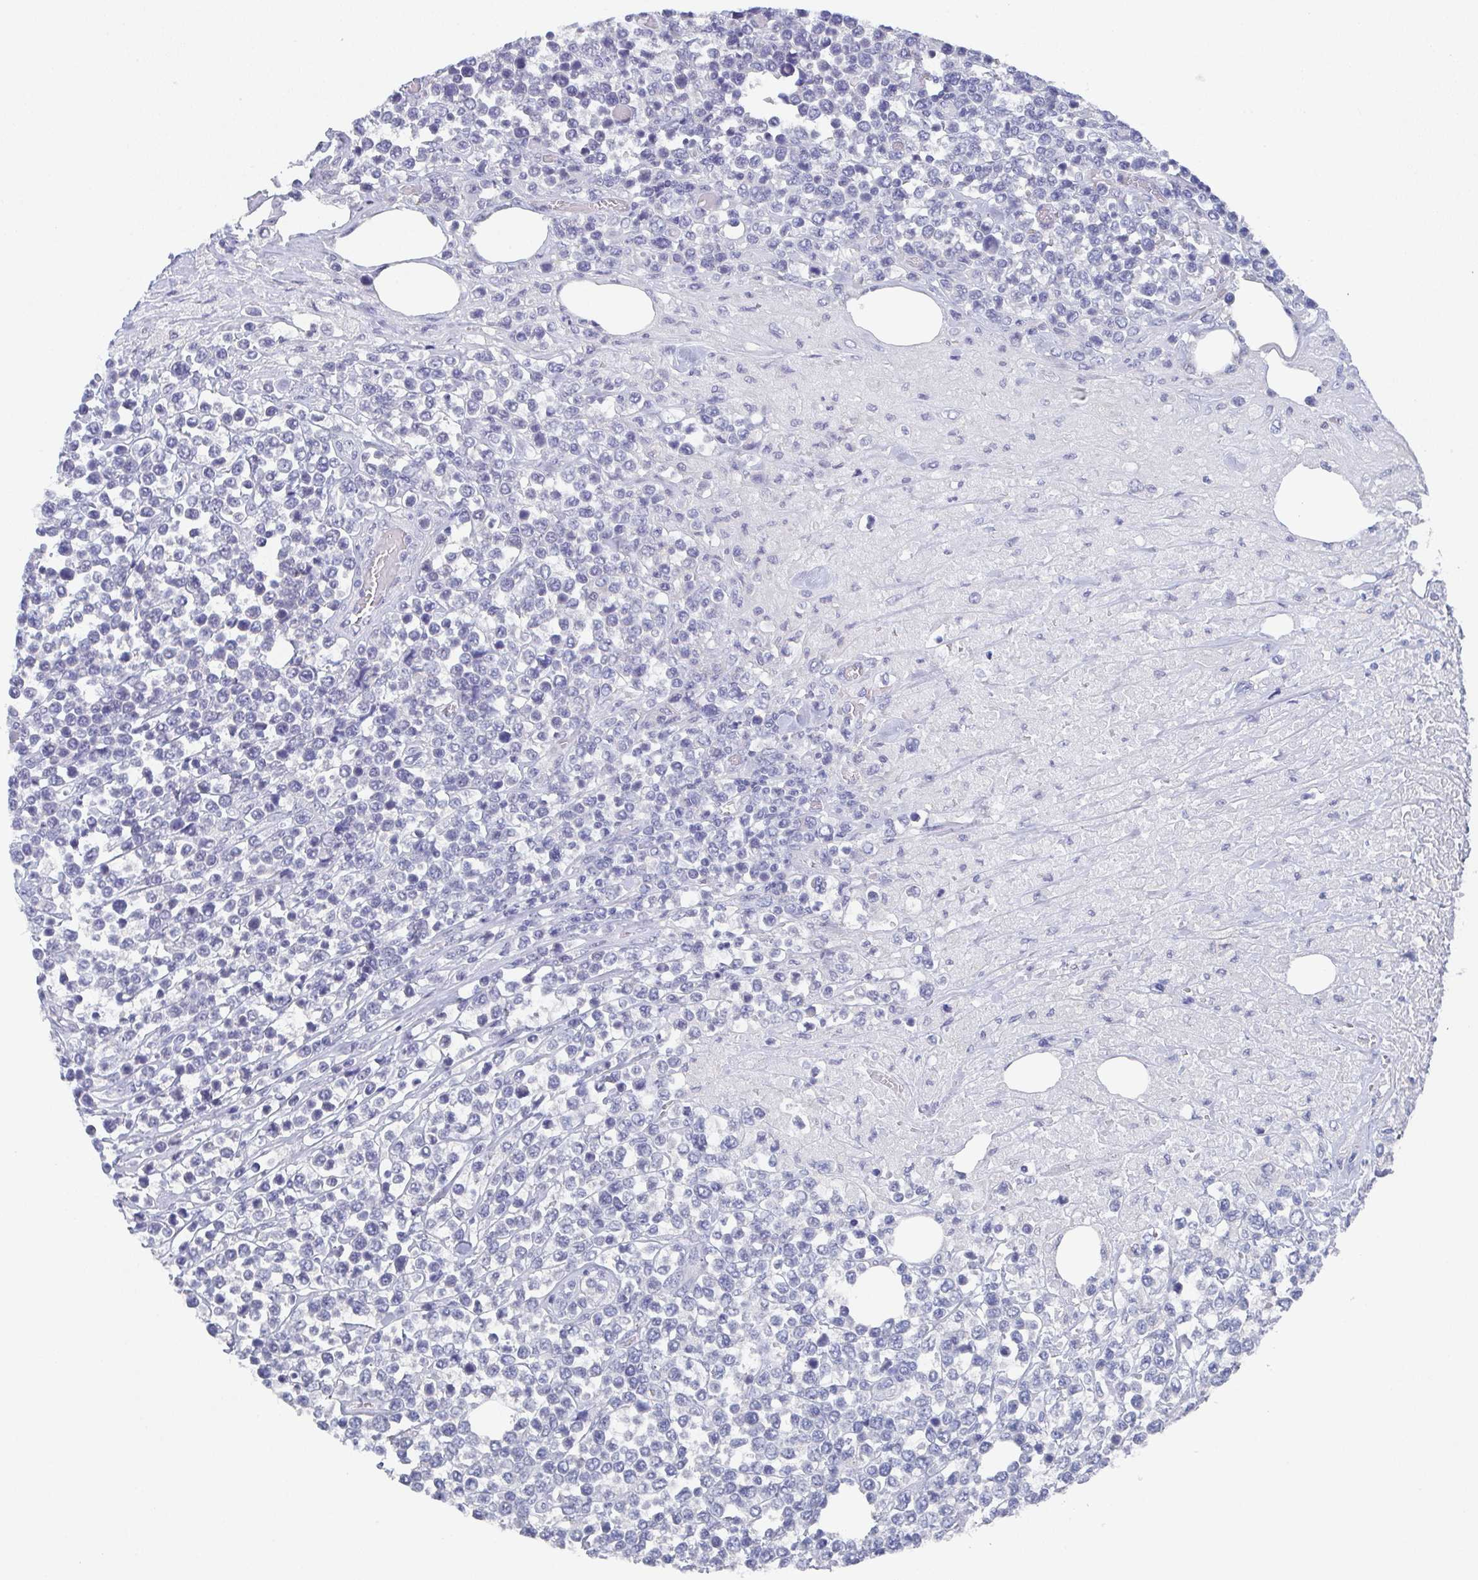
{"staining": {"intensity": "negative", "quantity": "none", "location": "none"}, "tissue": "lymphoma", "cell_type": "Tumor cells", "image_type": "cancer", "snomed": [{"axis": "morphology", "description": "Malignant lymphoma, non-Hodgkin's type, High grade"}, {"axis": "topography", "description": "Soft tissue"}], "caption": "Photomicrograph shows no protein staining in tumor cells of high-grade malignant lymphoma, non-Hodgkin's type tissue.", "gene": "DYDC2", "patient": {"sex": "female", "age": 56}}